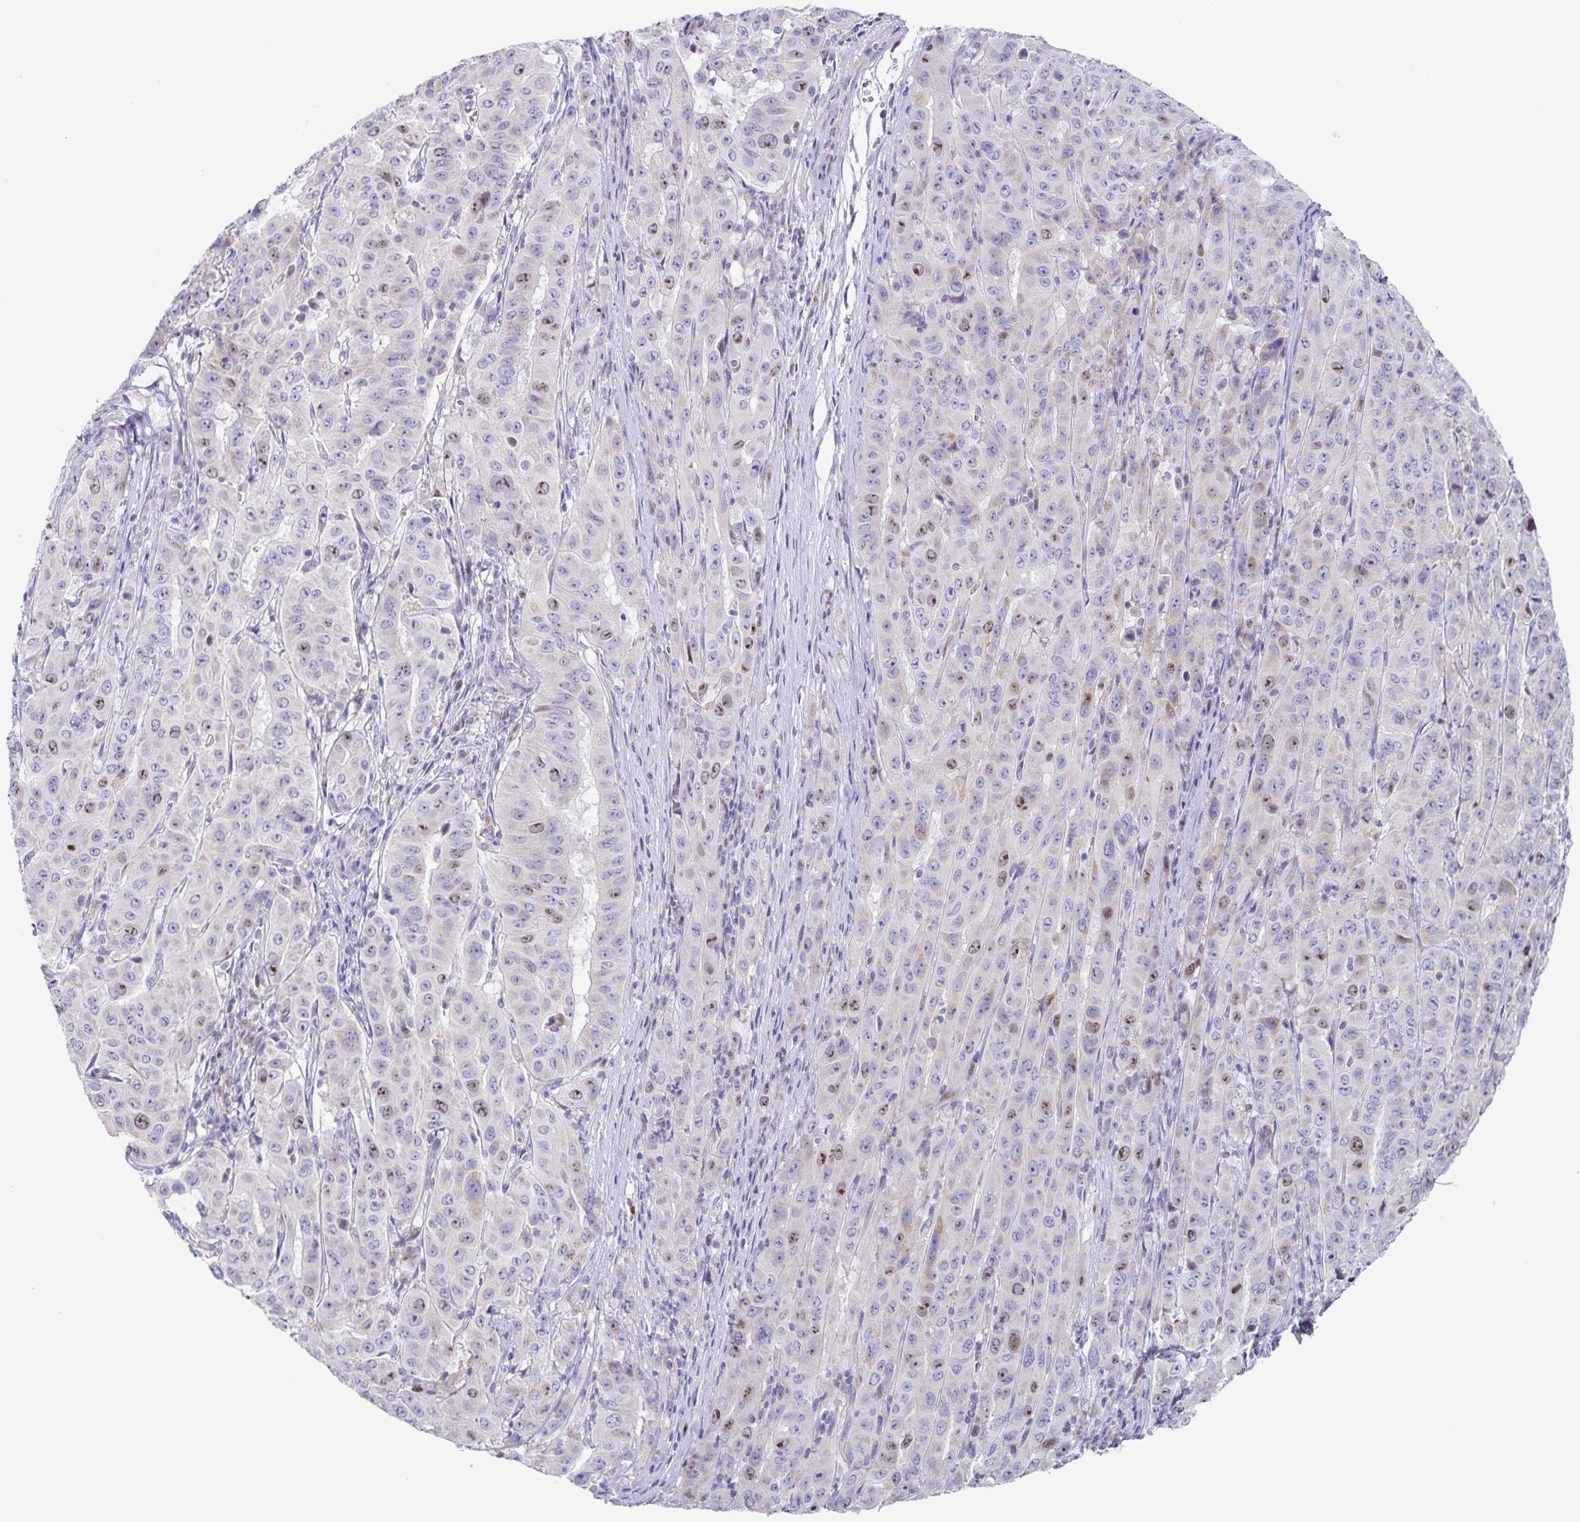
{"staining": {"intensity": "weak", "quantity": "<25%", "location": "nuclear"}, "tissue": "pancreatic cancer", "cell_type": "Tumor cells", "image_type": "cancer", "snomed": [{"axis": "morphology", "description": "Adenocarcinoma, NOS"}, {"axis": "topography", "description": "Pancreas"}], "caption": "A high-resolution photomicrograph shows immunohistochemistry (IHC) staining of pancreatic cancer (adenocarcinoma), which demonstrates no significant positivity in tumor cells.", "gene": "CENPH", "patient": {"sex": "male", "age": 63}}